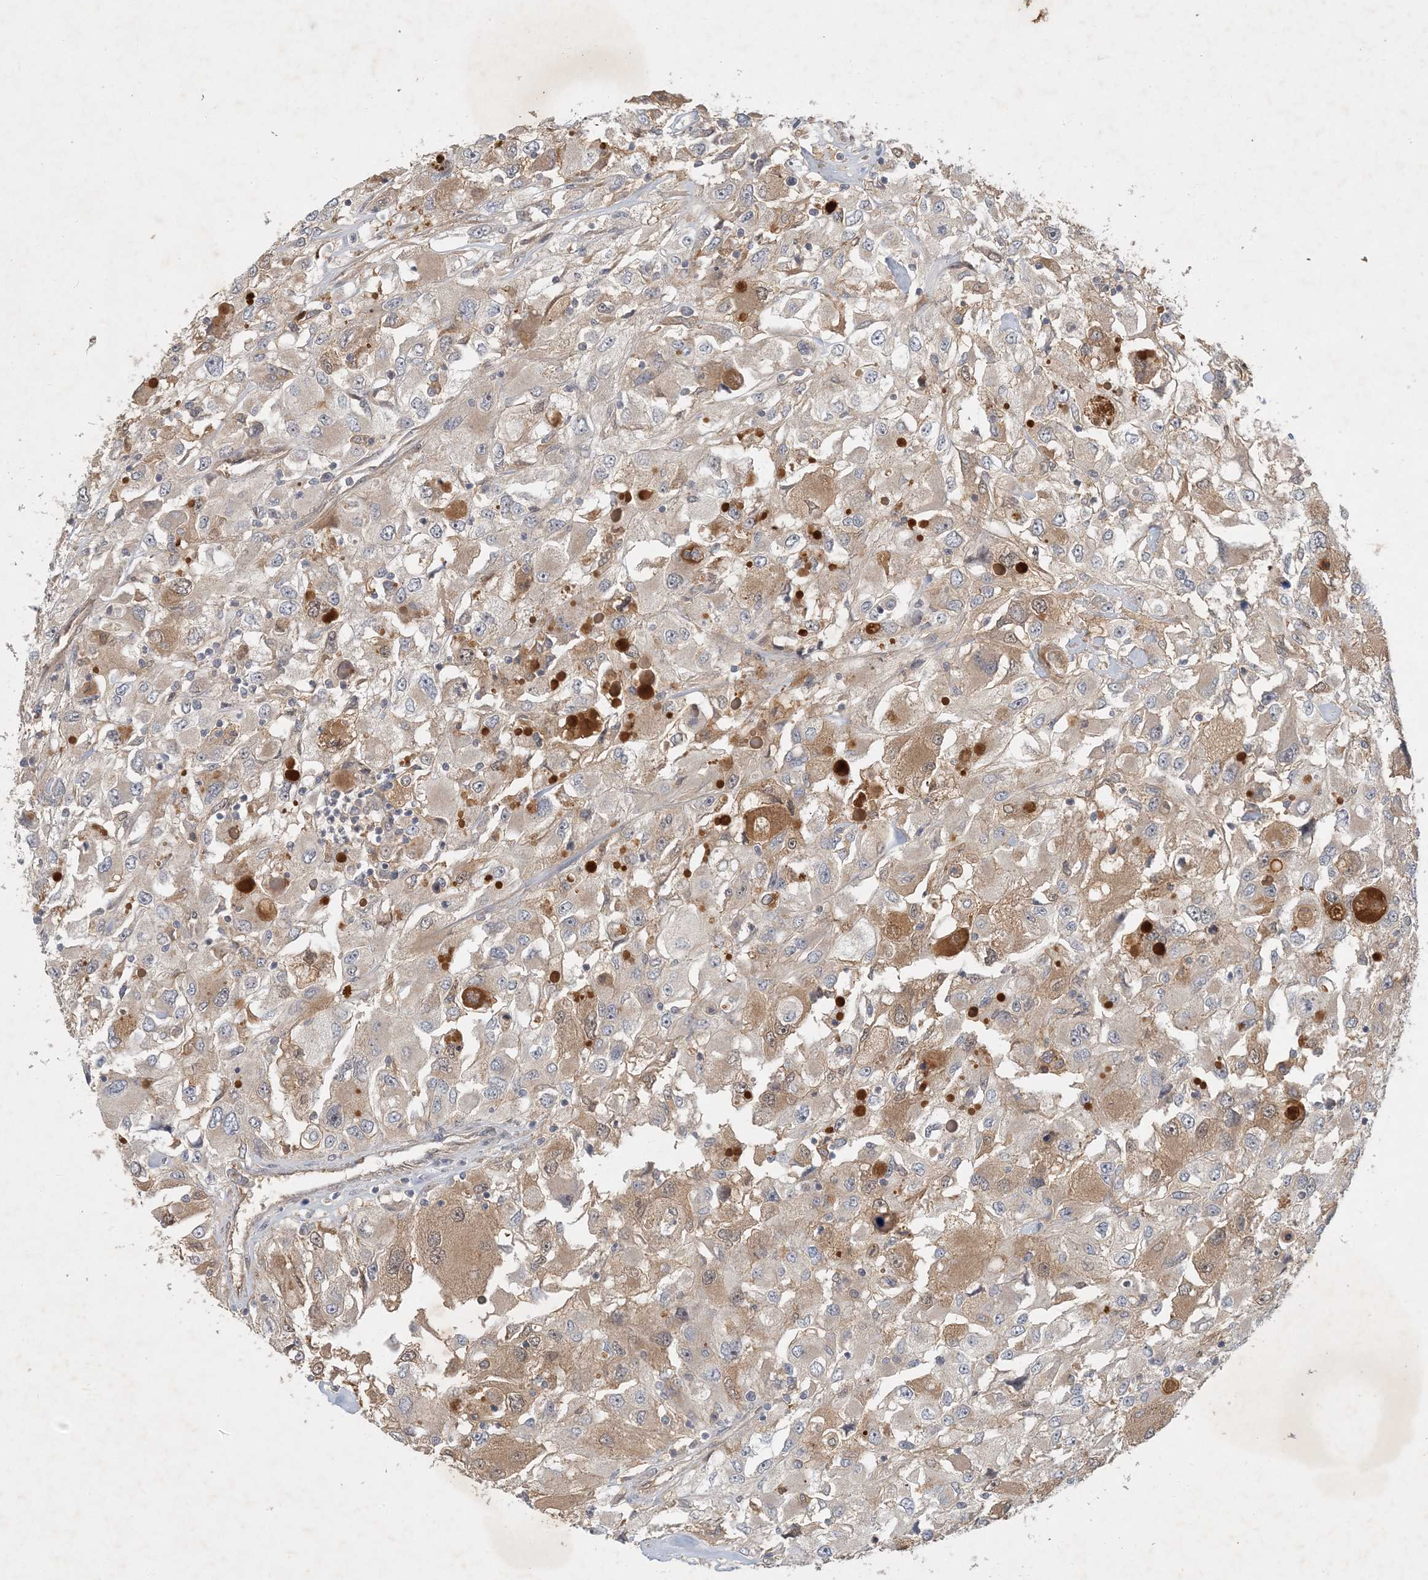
{"staining": {"intensity": "moderate", "quantity": "<25%", "location": "cytoplasmic/membranous"}, "tissue": "renal cancer", "cell_type": "Tumor cells", "image_type": "cancer", "snomed": [{"axis": "morphology", "description": "Adenocarcinoma, NOS"}, {"axis": "topography", "description": "Kidney"}], "caption": "This is an image of immunohistochemistry (IHC) staining of renal cancer (adenocarcinoma), which shows moderate positivity in the cytoplasmic/membranous of tumor cells.", "gene": "ZCCHC4", "patient": {"sex": "female", "age": 52}}